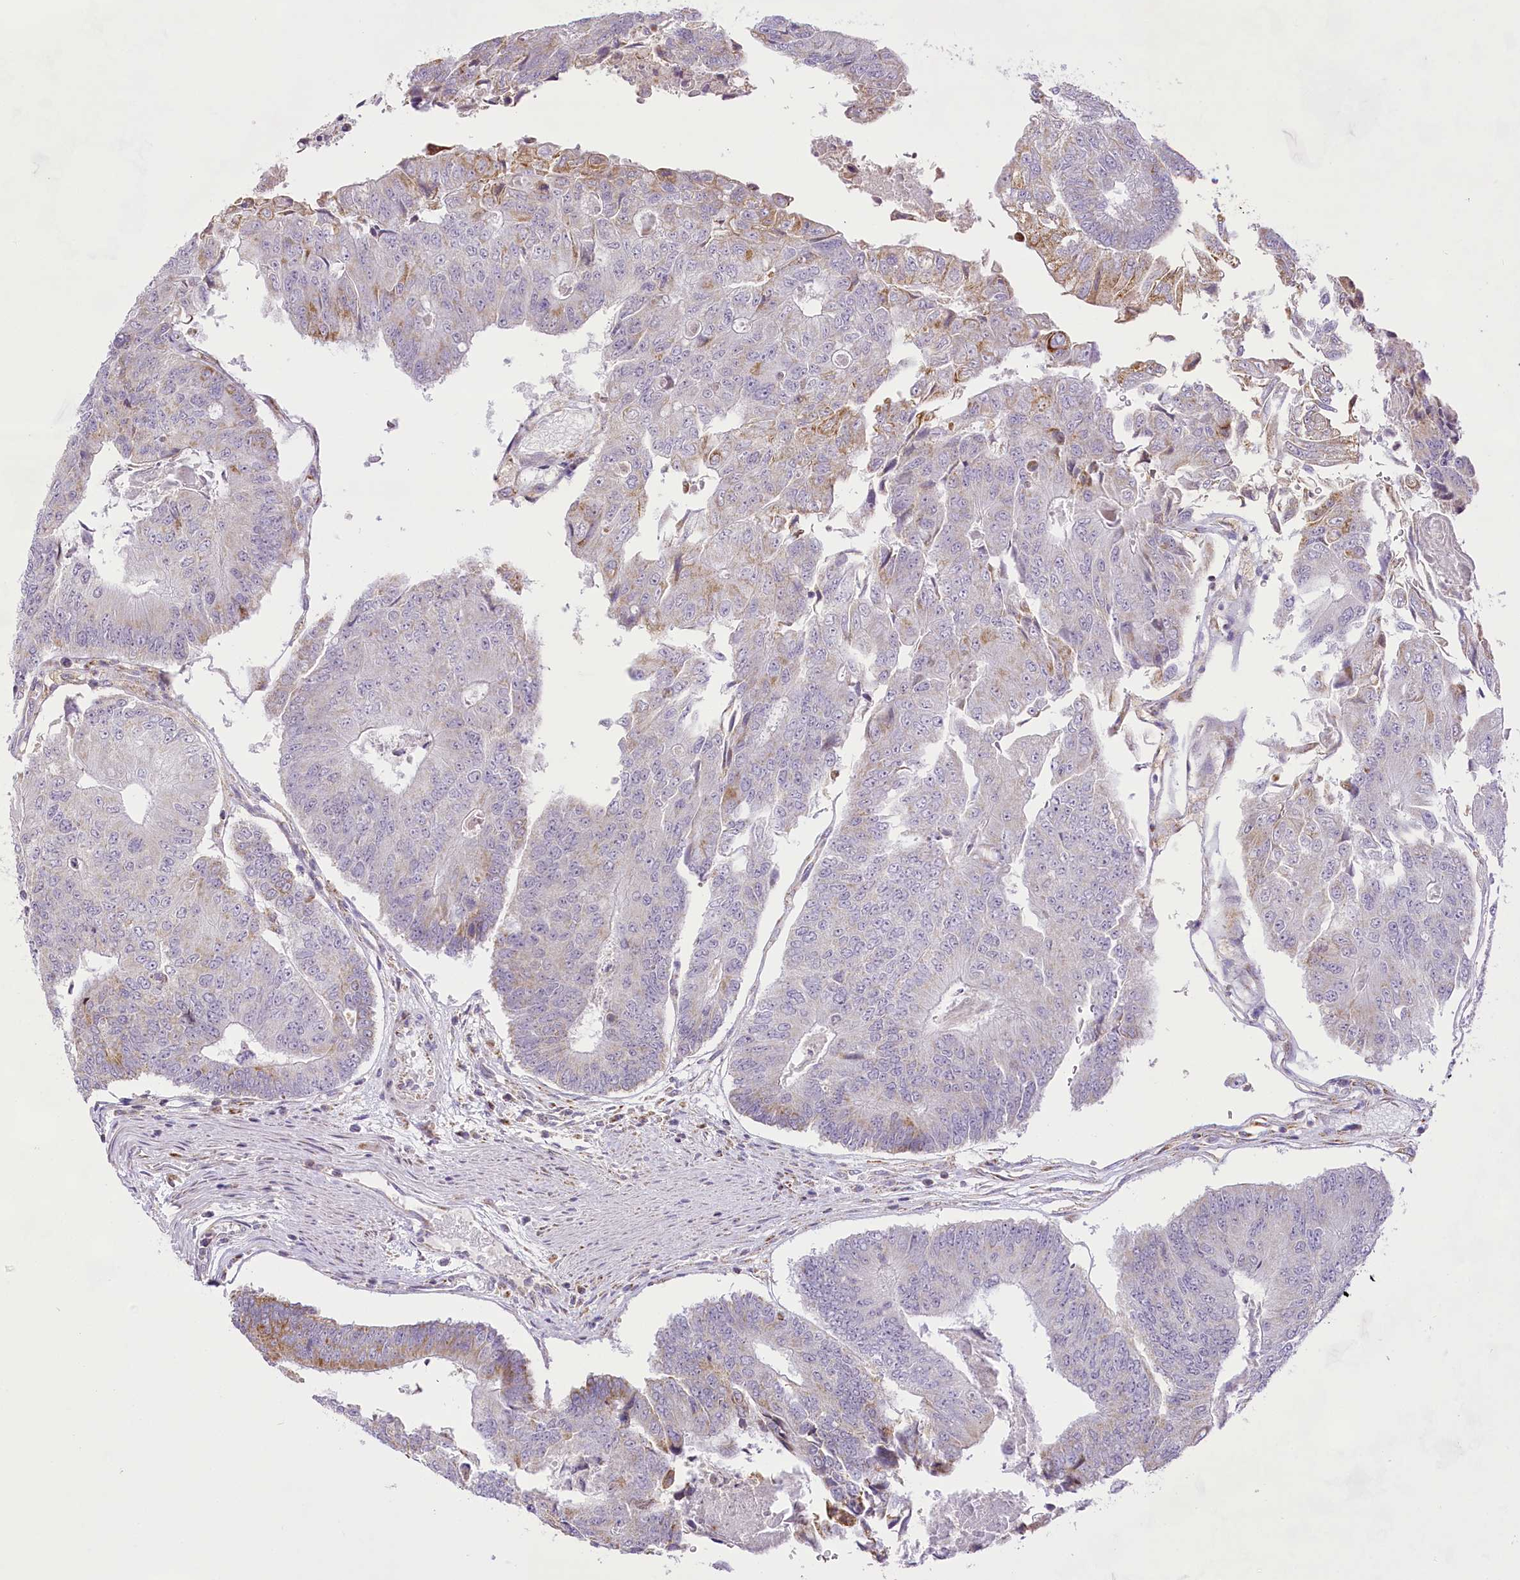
{"staining": {"intensity": "moderate", "quantity": "<25%", "location": "cytoplasmic/membranous"}, "tissue": "colorectal cancer", "cell_type": "Tumor cells", "image_type": "cancer", "snomed": [{"axis": "morphology", "description": "Adenocarcinoma, NOS"}, {"axis": "topography", "description": "Colon"}], "caption": "Approximately <25% of tumor cells in colorectal adenocarcinoma exhibit moderate cytoplasmic/membranous protein staining as visualized by brown immunohistochemical staining.", "gene": "CCDC30", "patient": {"sex": "female", "age": 67}}